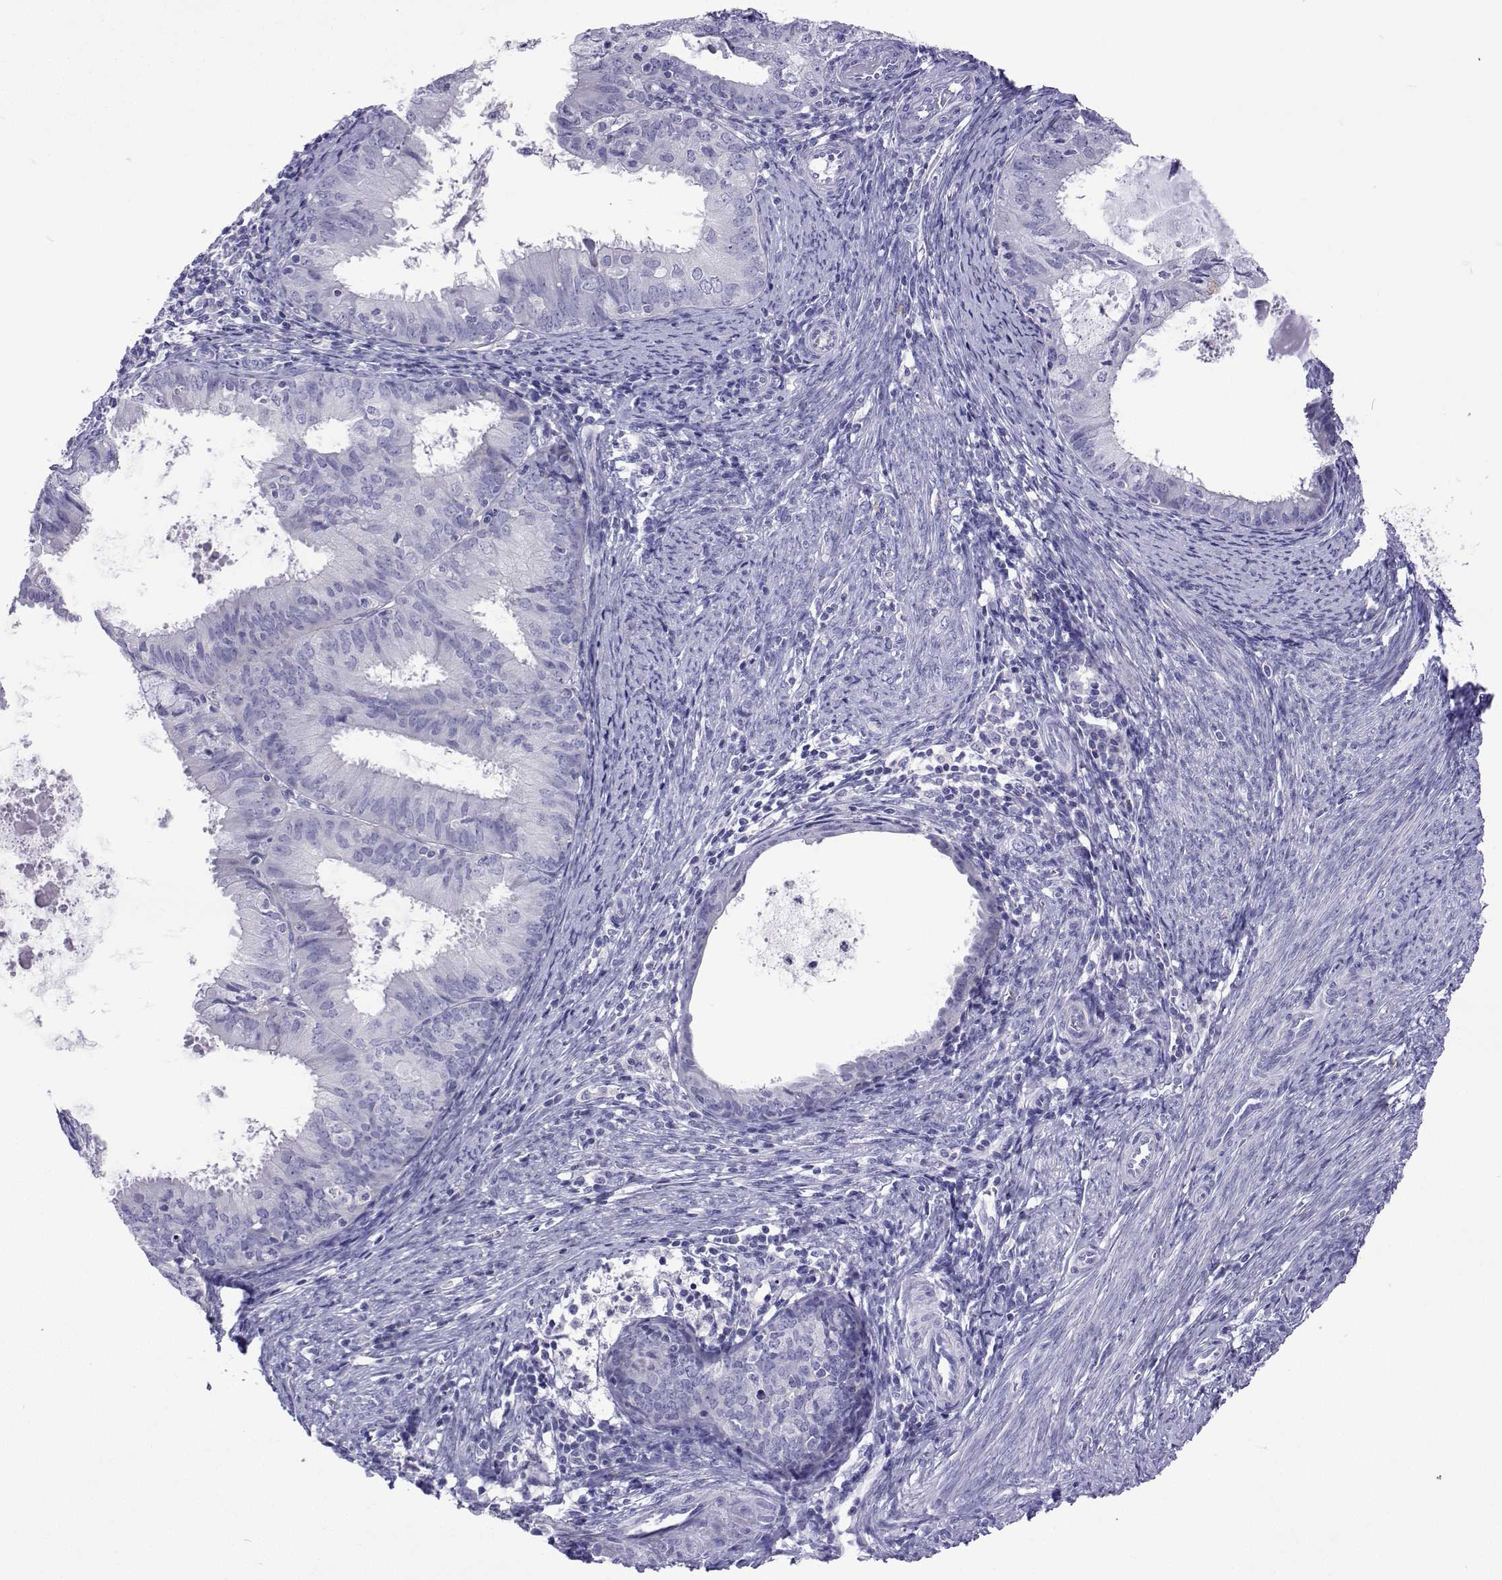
{"staining": {"intensity": "negative", "quantity": "none", "location": "none"}, "tissue": "endometrial cancer", "cell_type": "Tumor cells", "image_type": "cancer", "snomed": [{"axis": "morphology", "description": "Adenocarcinoma, NOS"}, {"axis": "topography", "description": "Endometrium"}], "caption": "A photomicrograph of human endometrial adenocarcinoma is negative for staining in tumor cells.", "gene": "UMODL1", "patient": {"sex": "female", "age": 57}}